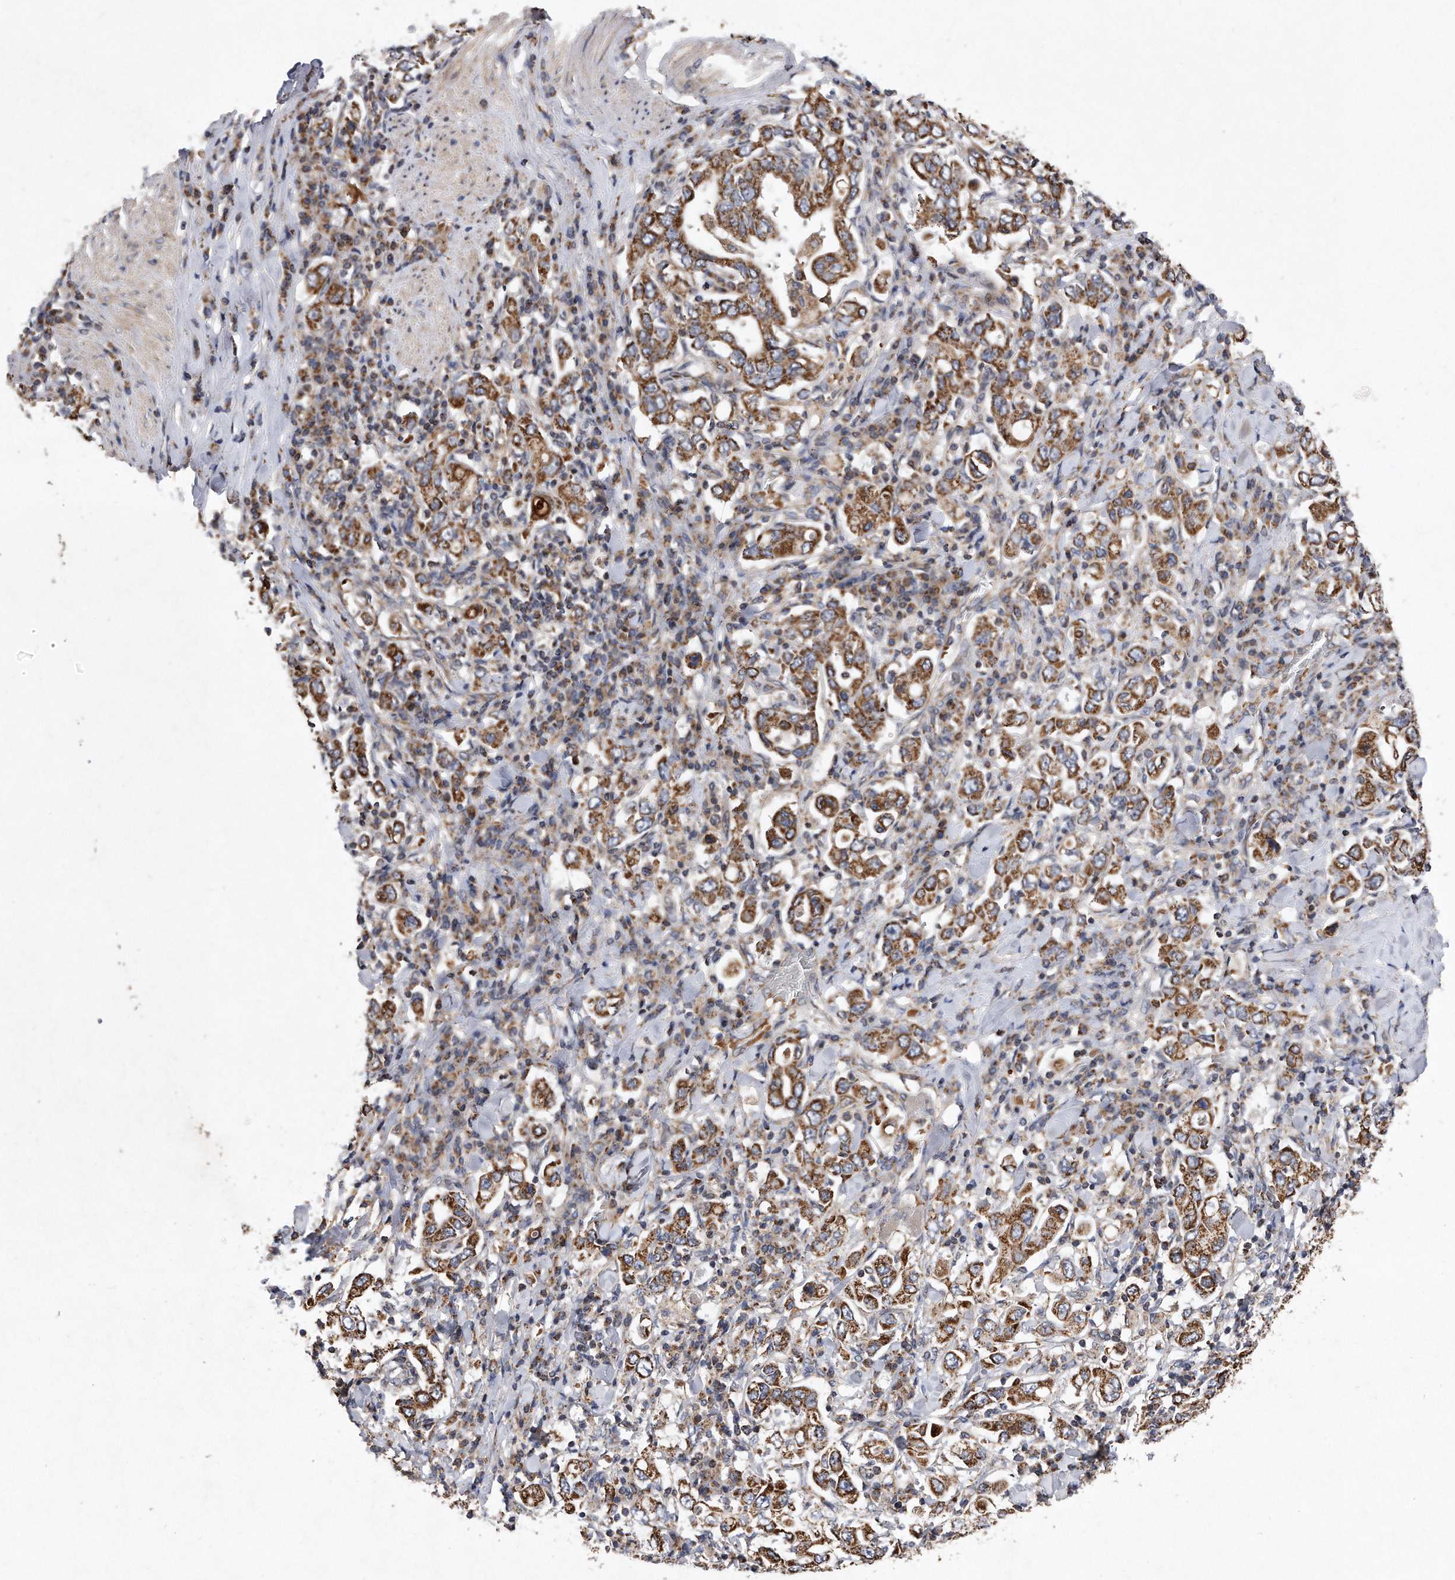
{"staining": {"intensity": "moderate", "quantity": ">75%", "location": "cytoplasmic/membranous"}, "tissue": "stomach cancer", "cell_type": "Tumor cells", "image_type": "cancer", "snomed": [{"axis": "morphology", "description": "Adenocarcinoma, NOS"}, {"axis": "topography", "description": "Stomach, upper"}], "caption": "Immunohistochemical staining of stomach cancer reveals medium levels of moderate cytoplasmic/membranous expression in approximately >75% of tumor cells.", "gene": "PPP5C", "patient": {"sex": "male", "age": 62}}